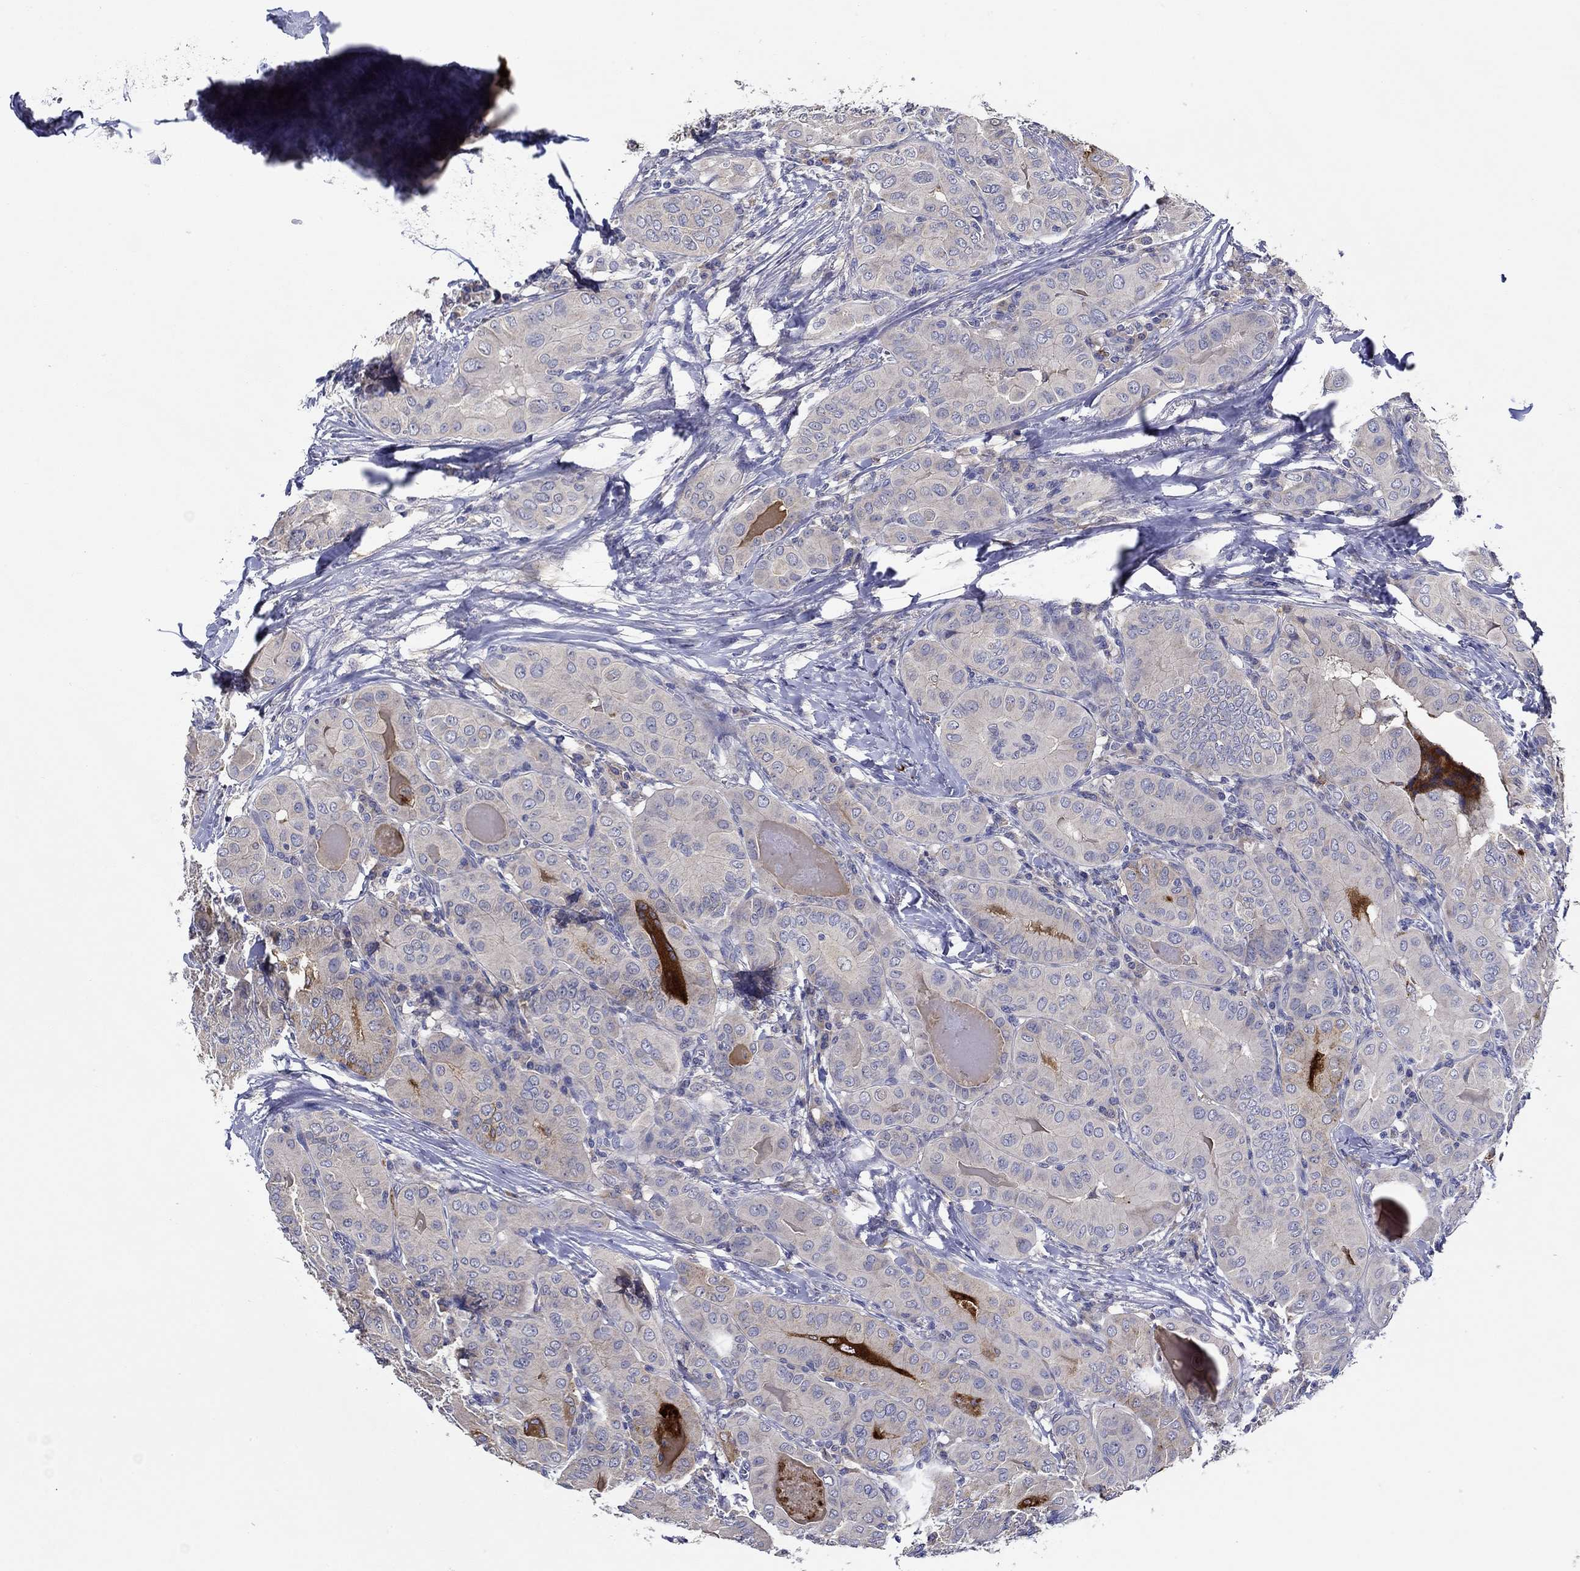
{"staining": {"intensity": "moderate", "quantity": "<25%", "location": "cytoplasmic/membranous"}, "tissue": "thyroid cancer", "cell_type": "Tumor cells", "image_type": "cancer", "snomed": [{"axis": "morphology", "description": "Papillary adenocarcinoma, NOS"}, {"axis": "topography", "description": "Thyroid gland"}], "caption": "Thyroid cancer (papillary adenocarcinoma) tissue displays moderate cytoplasmic/membranous staining in approximately <25% of tumor cells", "gene": "CHIT1", "patient": {"sex": "female", "age": 37}}